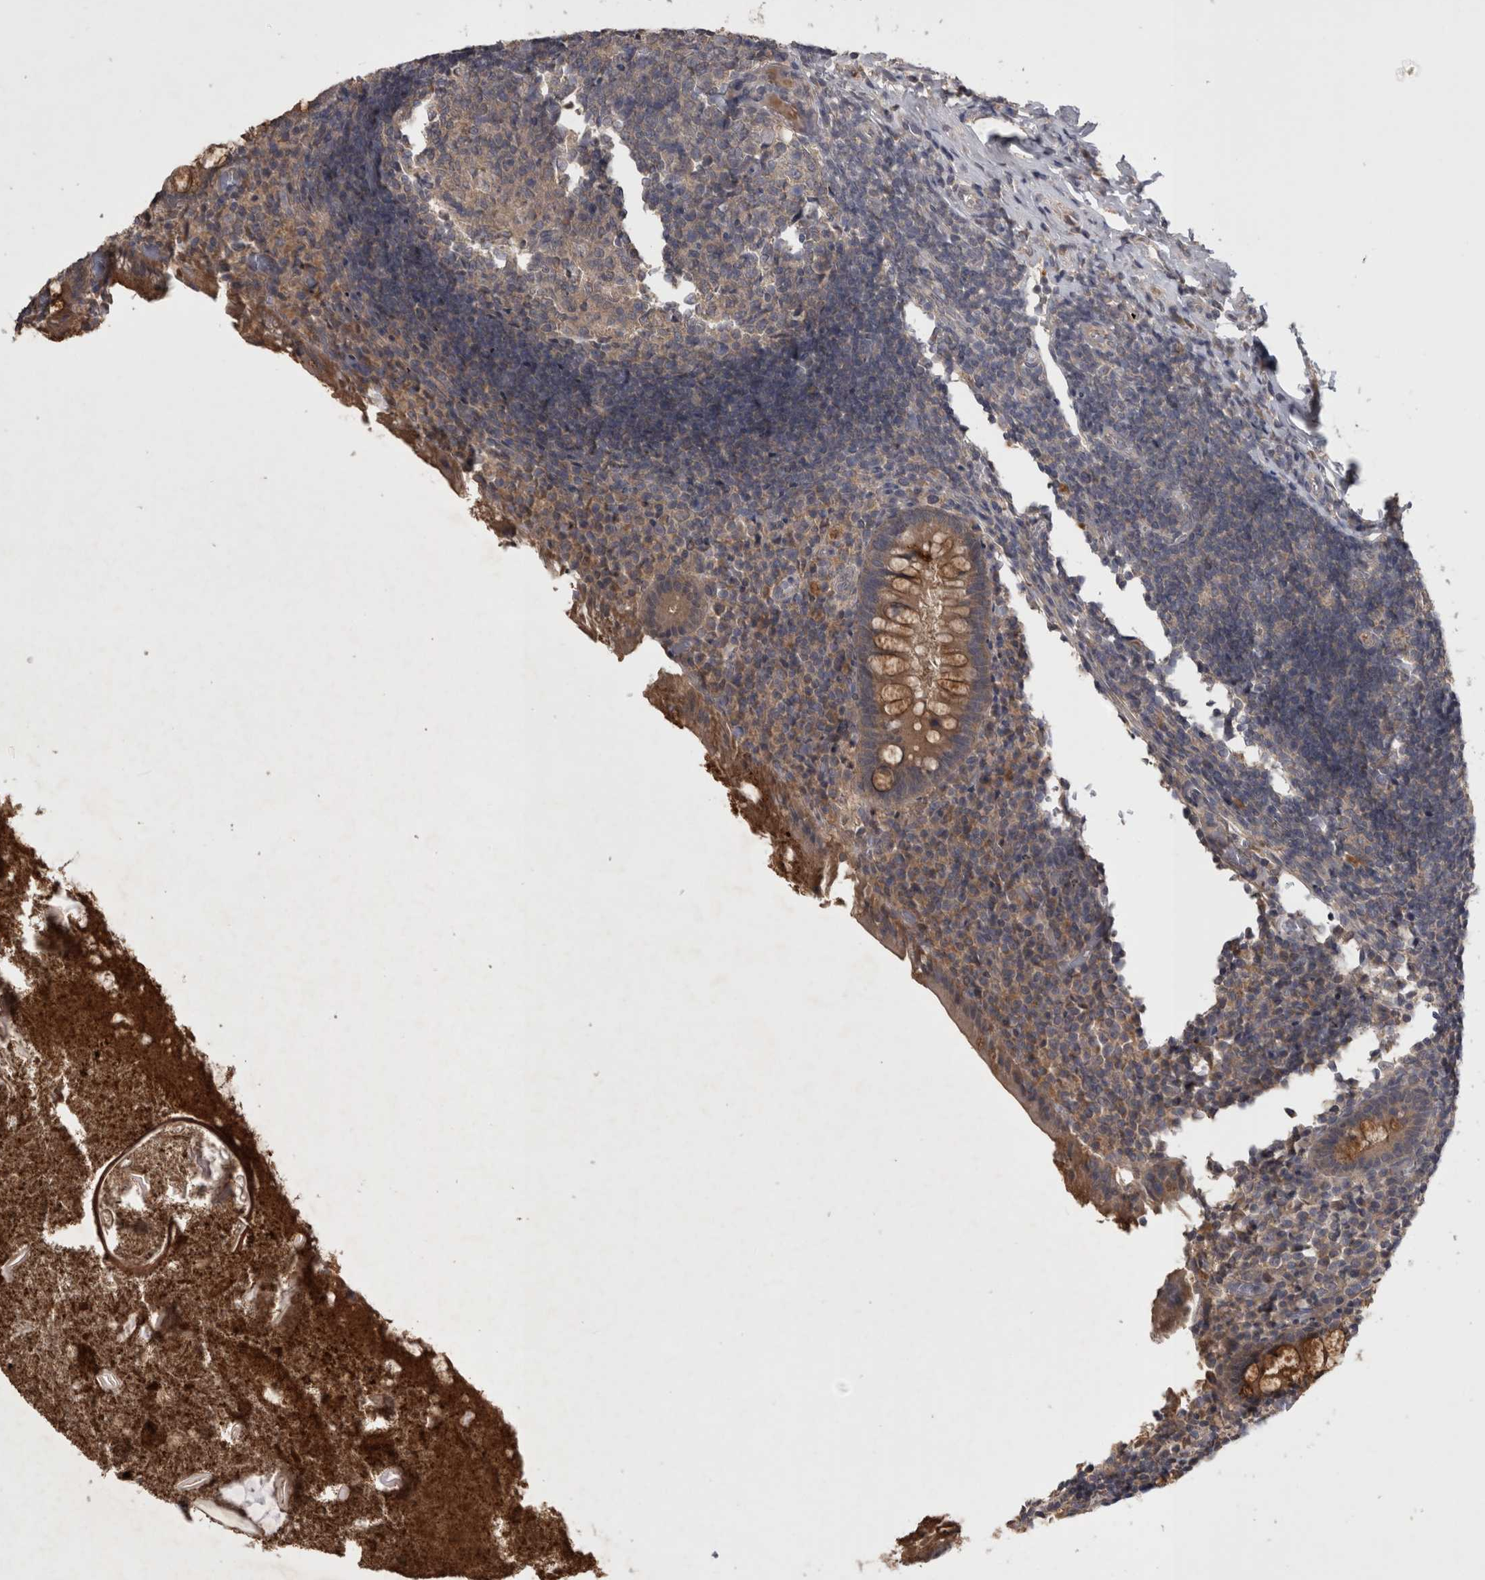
{"staining": {"intensity": "moderate", "quantity": ">75%", "location": "cytoplasmic/membranous"}, "tissue": "appendix", "cell_type": "Glandular cells", "image_type": "normal", "snomed": [{"axis": "morphology", "description": "Normal tissue, NOS"}, {"axis": "topography", "description": "Appendix"}], "caption": "Moderate cytoplasmic/membranous expression for a protein is identified in approximately >75% of glandular cells of normal appendix using immunohistochemistry (IHC).", "gene": "ZNF114", "patient": {"sex": "female", "age": 17}}